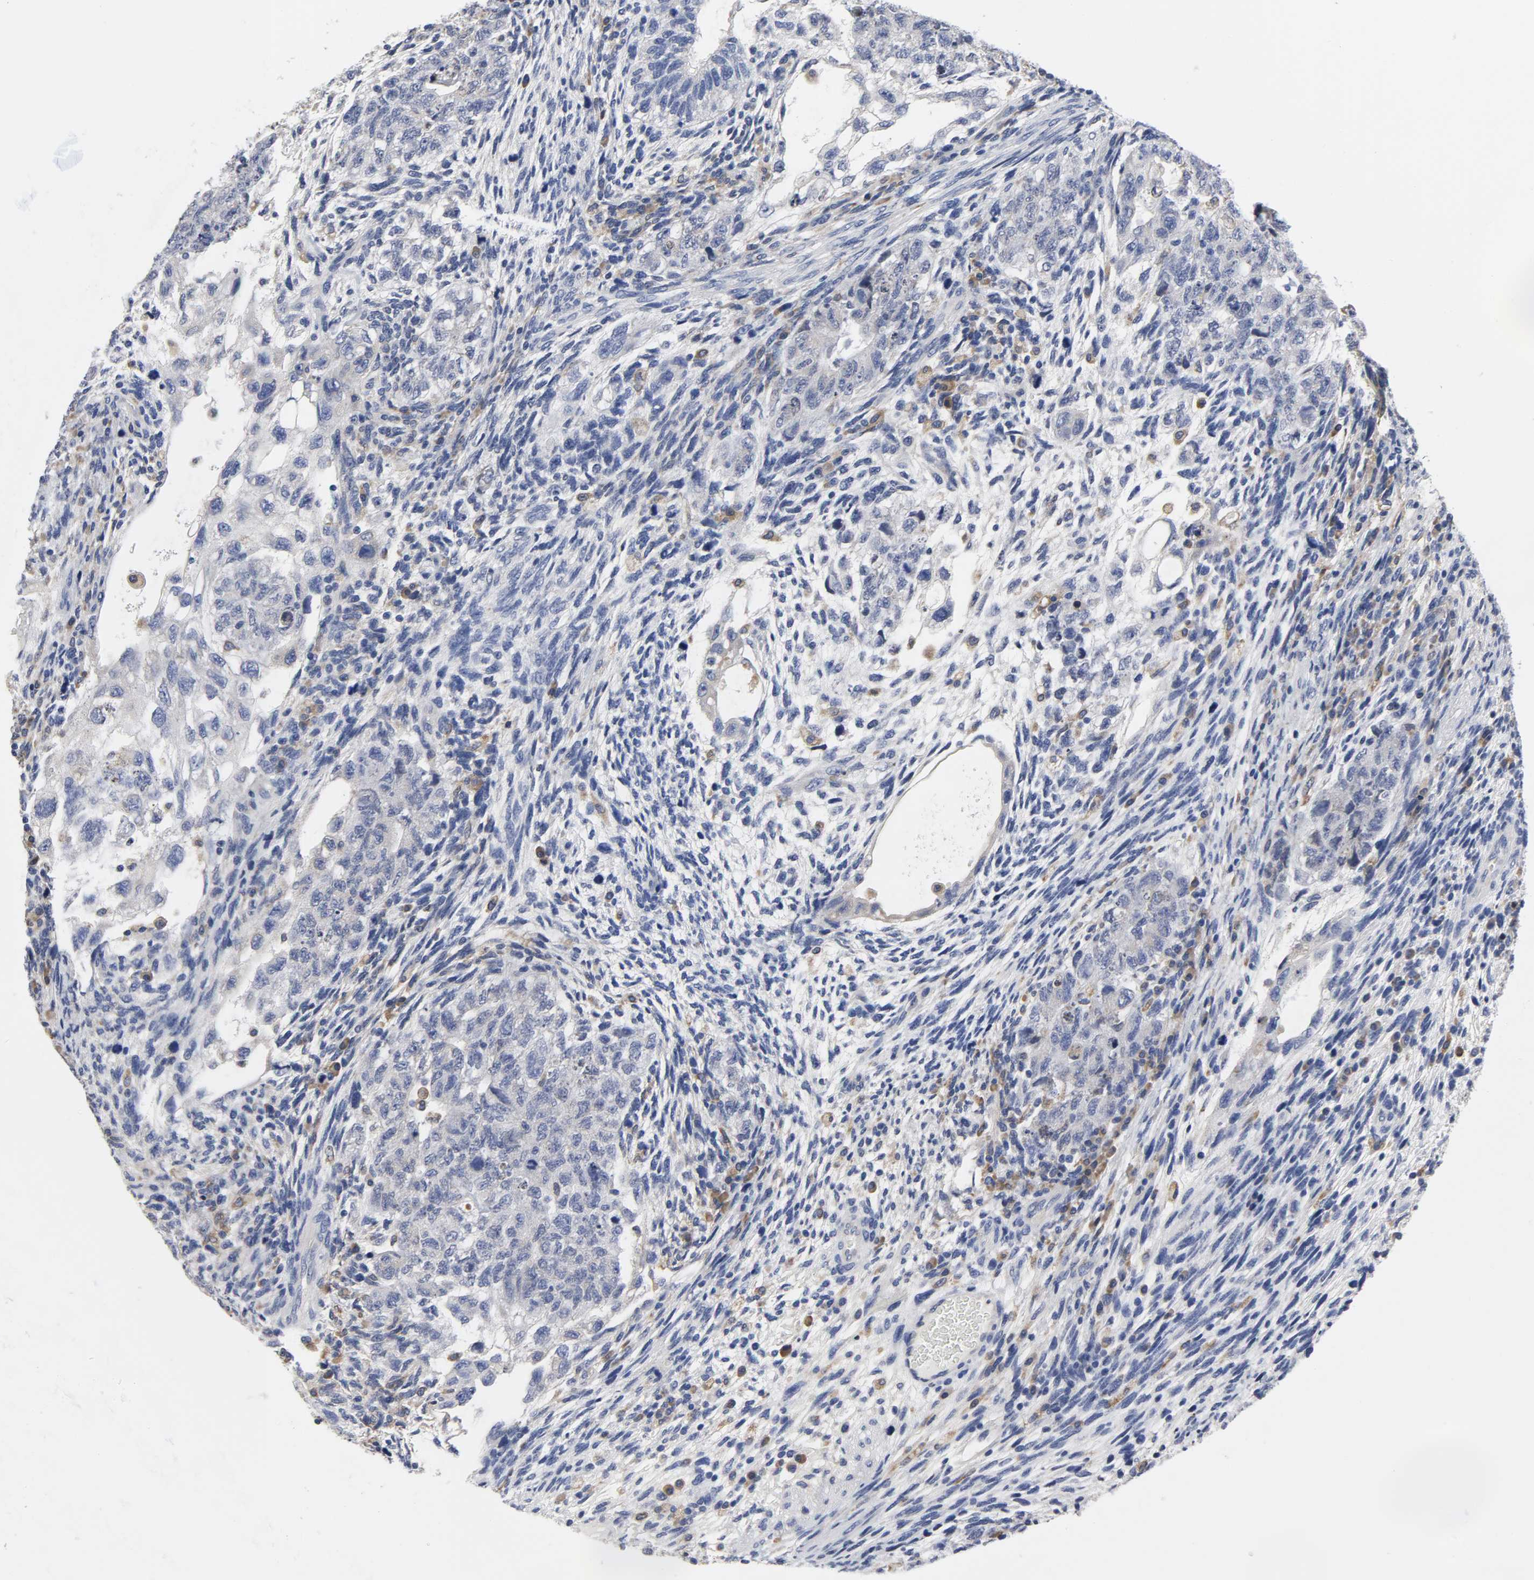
{"staining": {"intensity": "negative", "quantity": "none", "location": "none"}, "tissue": "testis cancer", "cell_type": "Tumor cells", "image_type": "cancer", "snomed": [{"axis": "morphology", "description": "Normal tissue, NOS"}, {"axis": "morphology", "description": "Carcinoma, Embryonal, NOS"}, {"axis": "topography", "description": "Testis"}], "caption": "Protein analysis of testis cancer (embryonal carcinoma) displays no significant expression in tumor cells.", "gene": "HCK", "patient": {"sex": "male", "age": 36}}